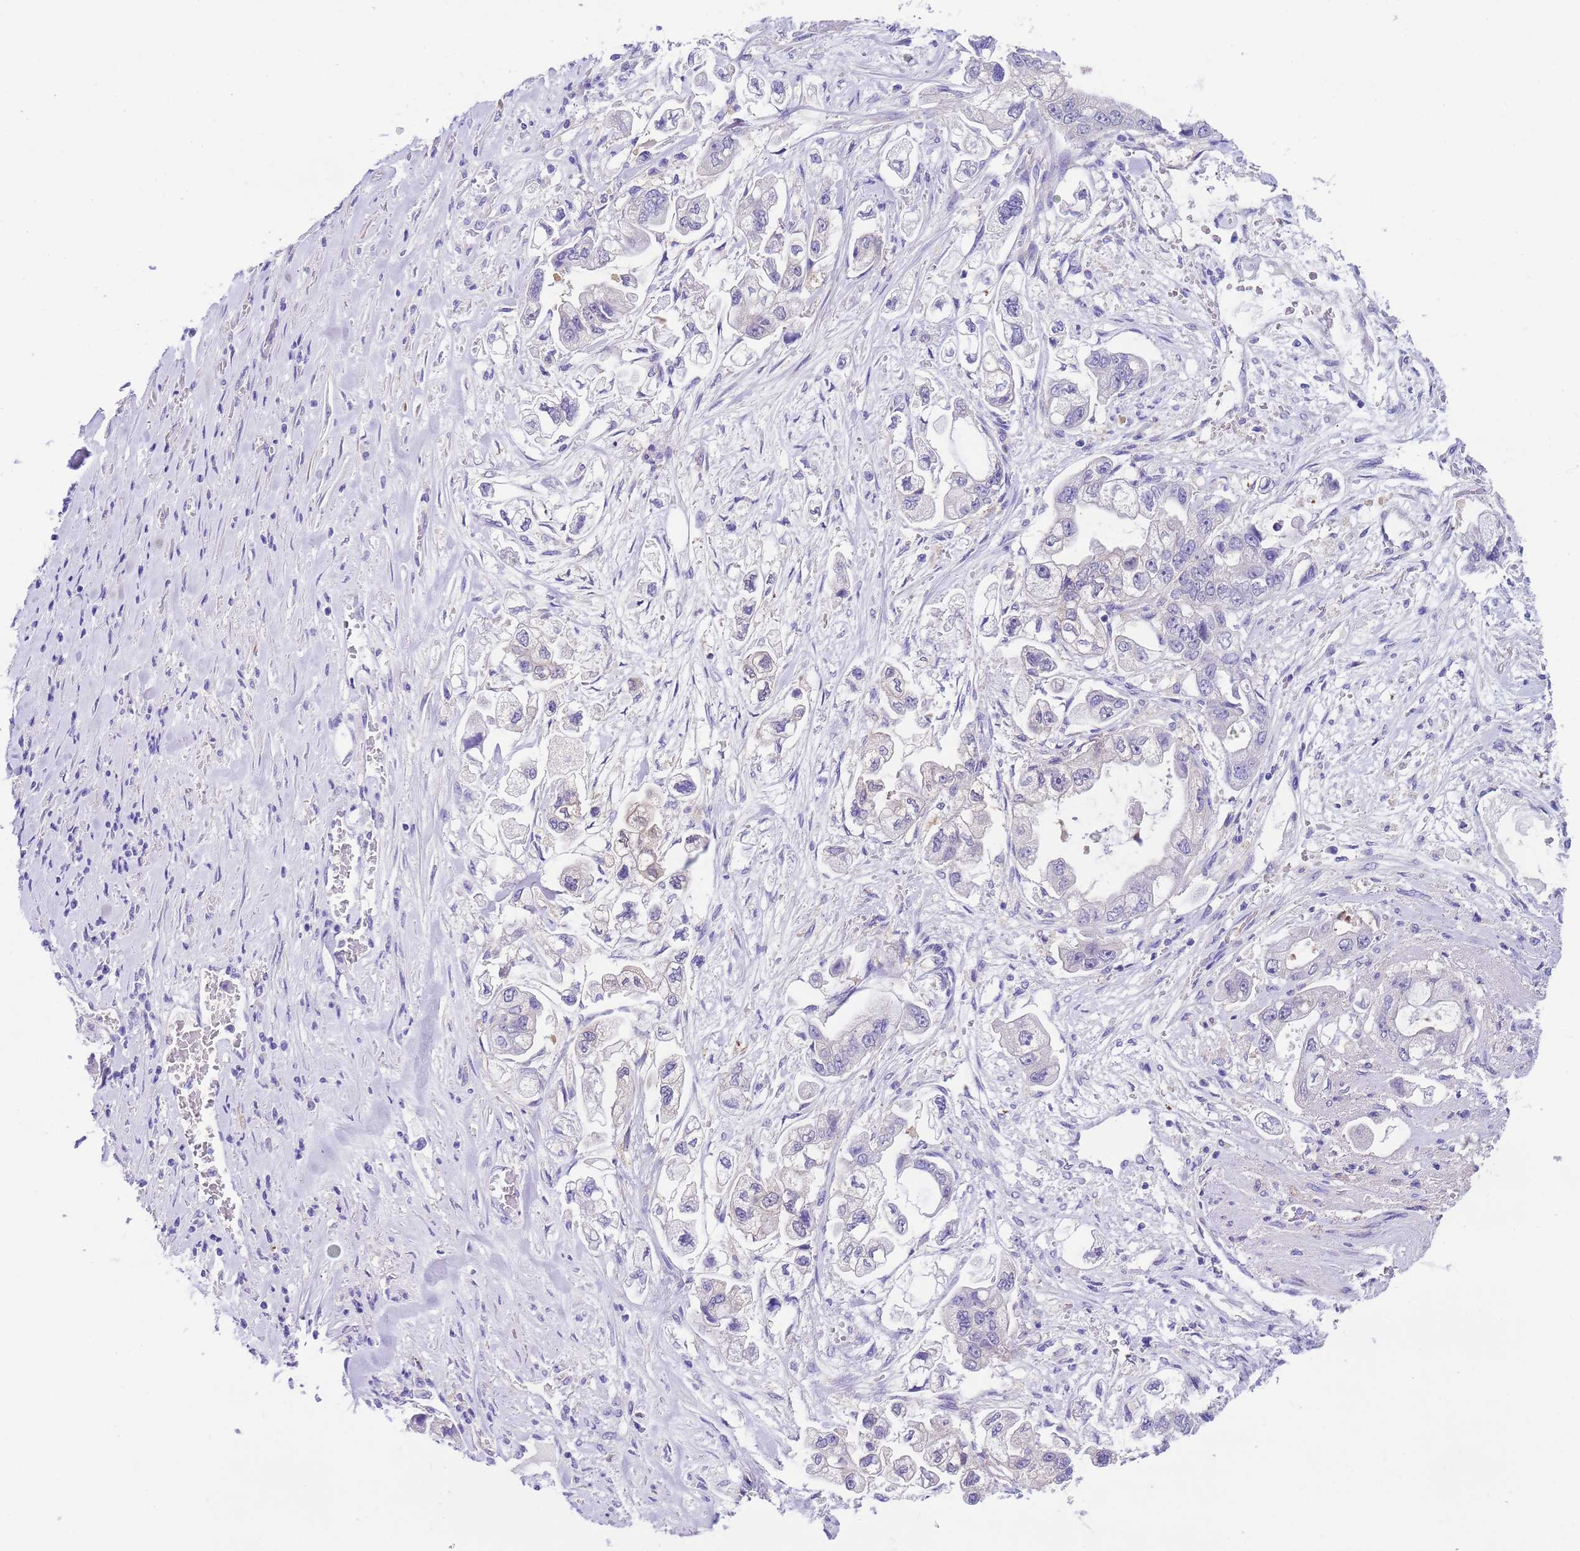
{"staining": {"intensity": "negative", "quantity": "none", "location": "none"}, "tissue": "stomach cancer", "cell_type": "Tumor cells", "image_type": "cancer", "snomed": [{"axis": "morphology", "description": "Adenocarcinoma, NOS"}, {"axis": "topography", "description": "Stomach"}], "caption": "Immunohistochemistry (IHC) of human stomach adenocarcinoma exhibits no expression in tumor cells.", "gene": "USP38", "patient": {"sex": "male", "age": 62}}